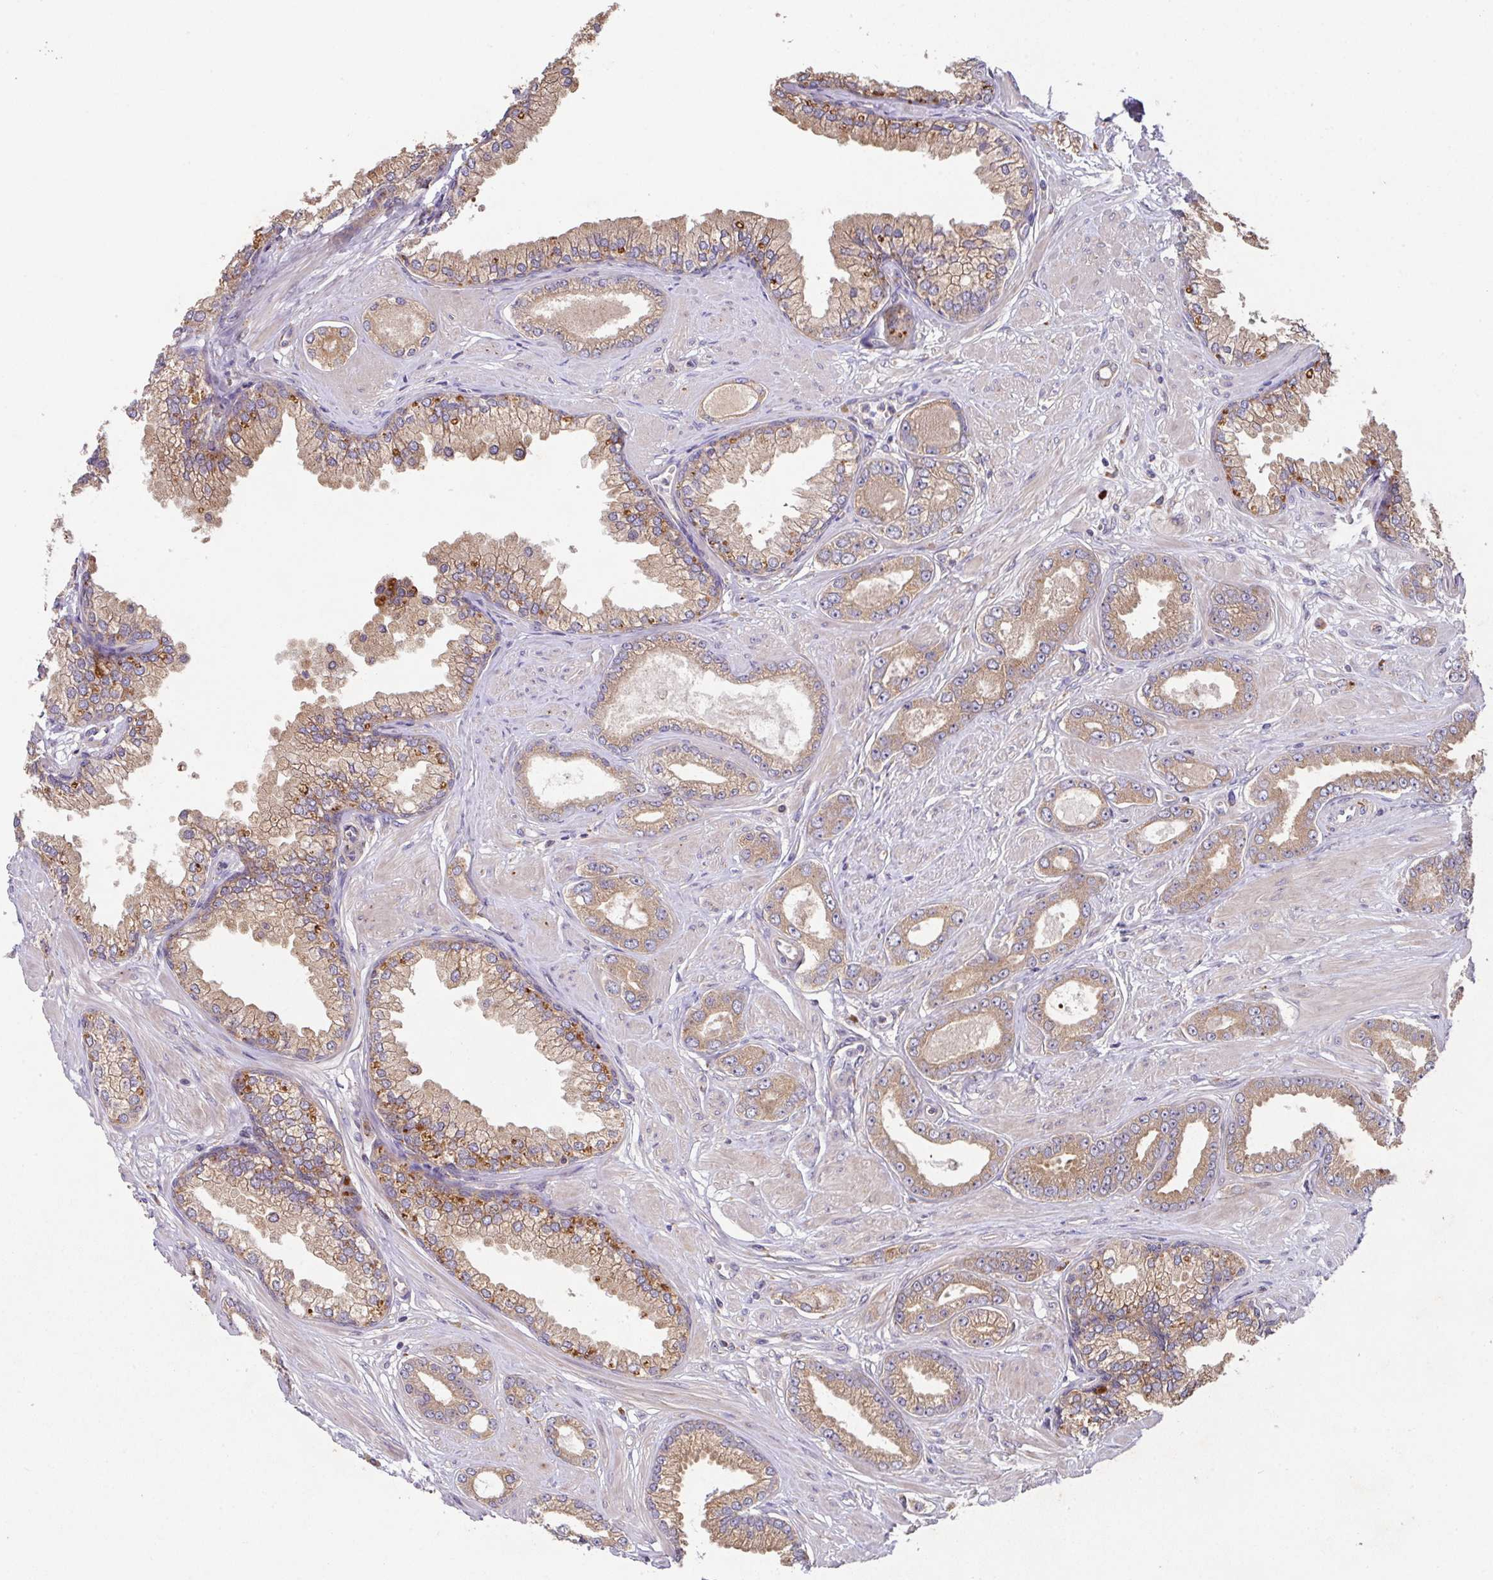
{"staining": {"intensity": "moderate", "quantity": ">75%", "location": "cytoplasmic/membranous"}, "tissue": "prostate cancer", "cell_type": "Tumor cells", "image_type": "cancer", "snomed": [{"axis": "morphology", "description": "Adenocarcinoma, Low grade"}, {"axis": "topography", "description": "Prostate"}], "caption": "Prostate cancer was stained to show a protein in brown. There is medium levels of moderate cytoplasmic/membranous positivity in about >75% of tumor cells. The protein of interest is shown in brown color, while the nuclei are stained blue.", "gene": "TRIM14", "patient": {"sex": "male", "age": 60}}